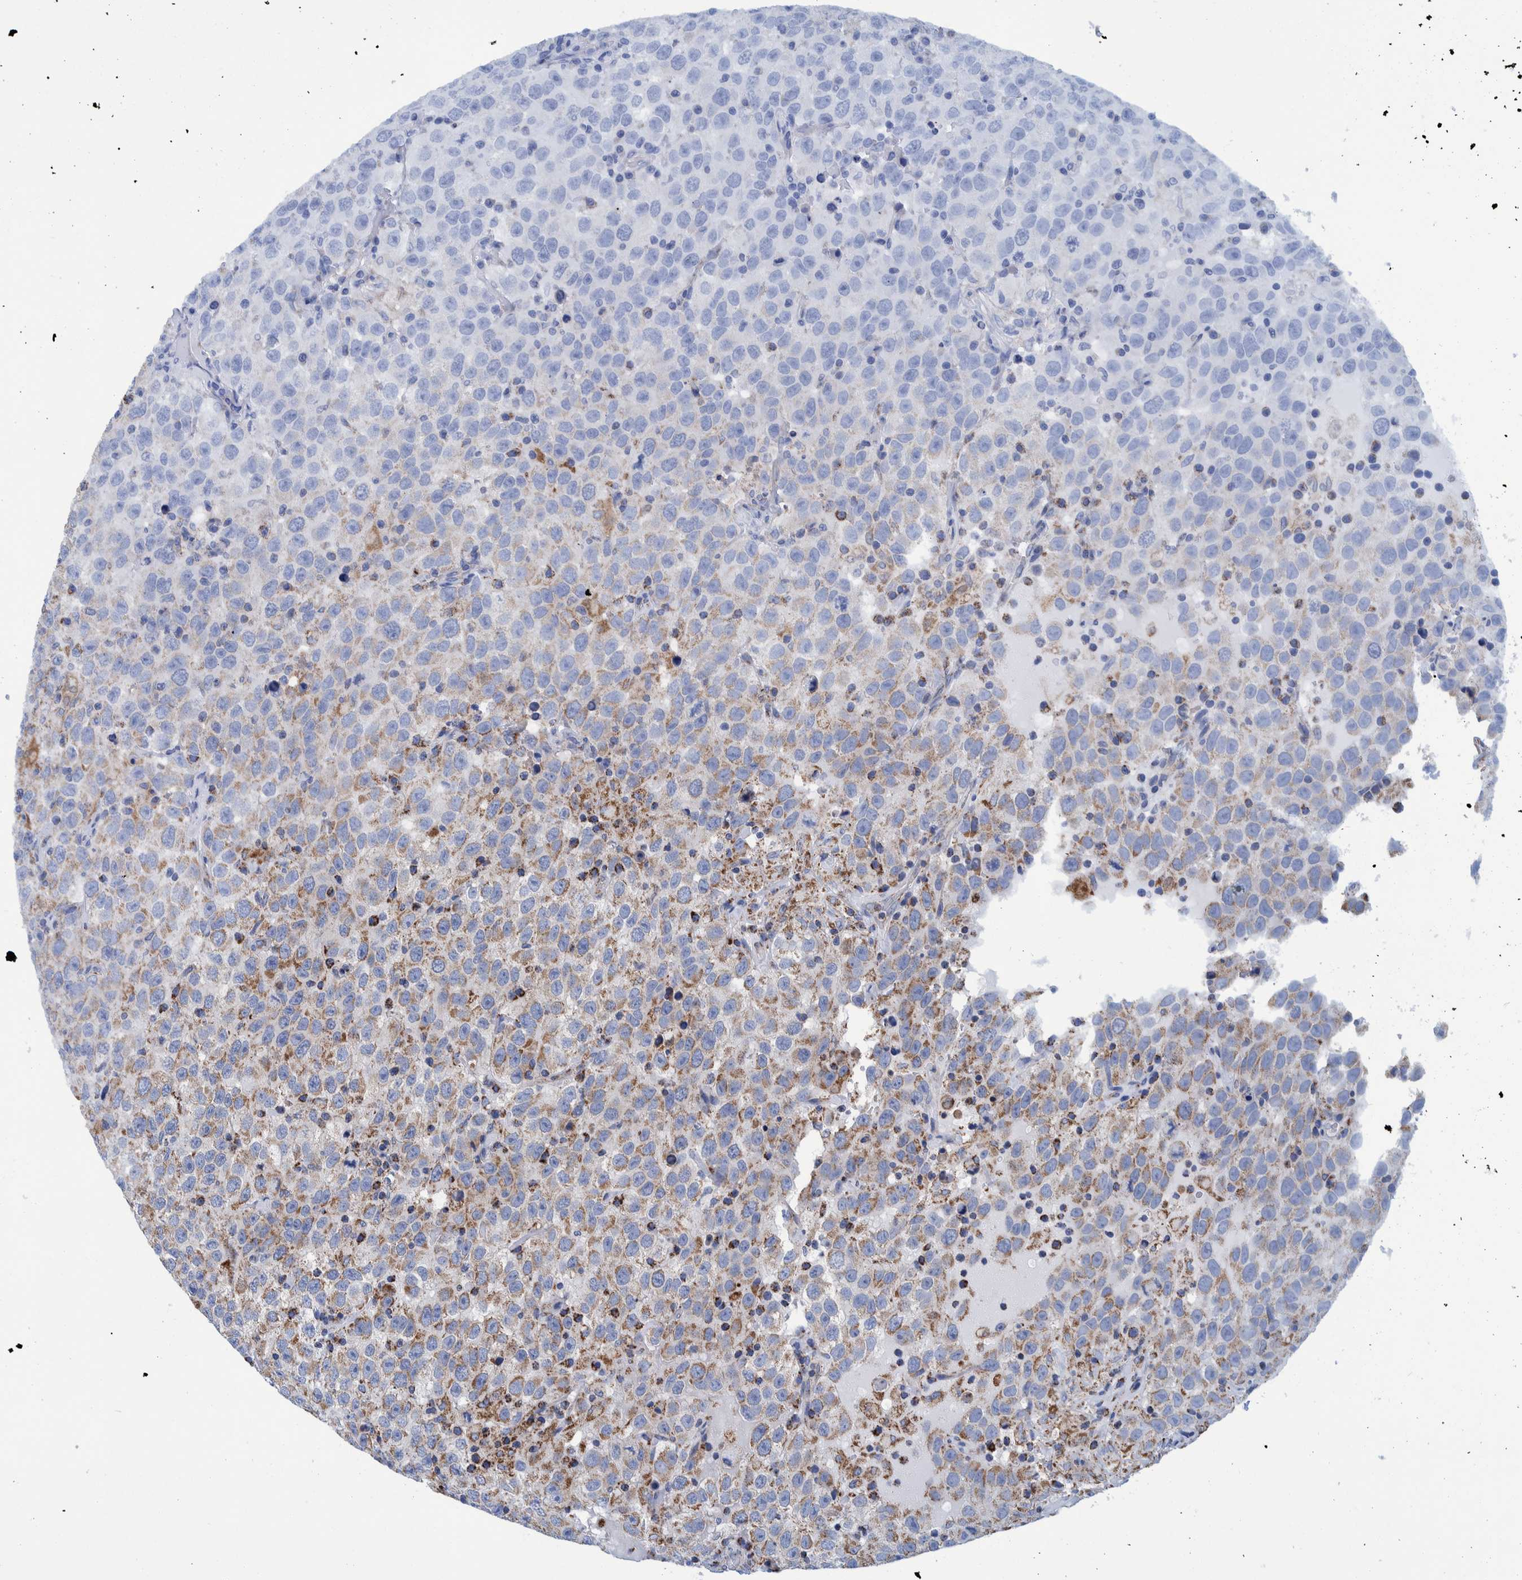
{"staining": {"intensity": "moderate", "quantity": "25%-75%", "location": "cytoplasmic/membranous"}, "tissue": "testis cancer", "cell_type": "Tumor cells", "image_type": "cancer", "snomed": [{"axis": "morphology", "description": "Seminoma, NOS"}, {"axis": "topography", "description": "Testis"}], "caption": "DAB (3,3'-diaminobenzidine) immunohistochemical staining of human testis cancer exhibits moderate cytoplasmic/membranous protein positivity in approximately 25%-75% of tumor cells.", "gene": "BZW2", "patient": {"sex": "male", "age": 41}}